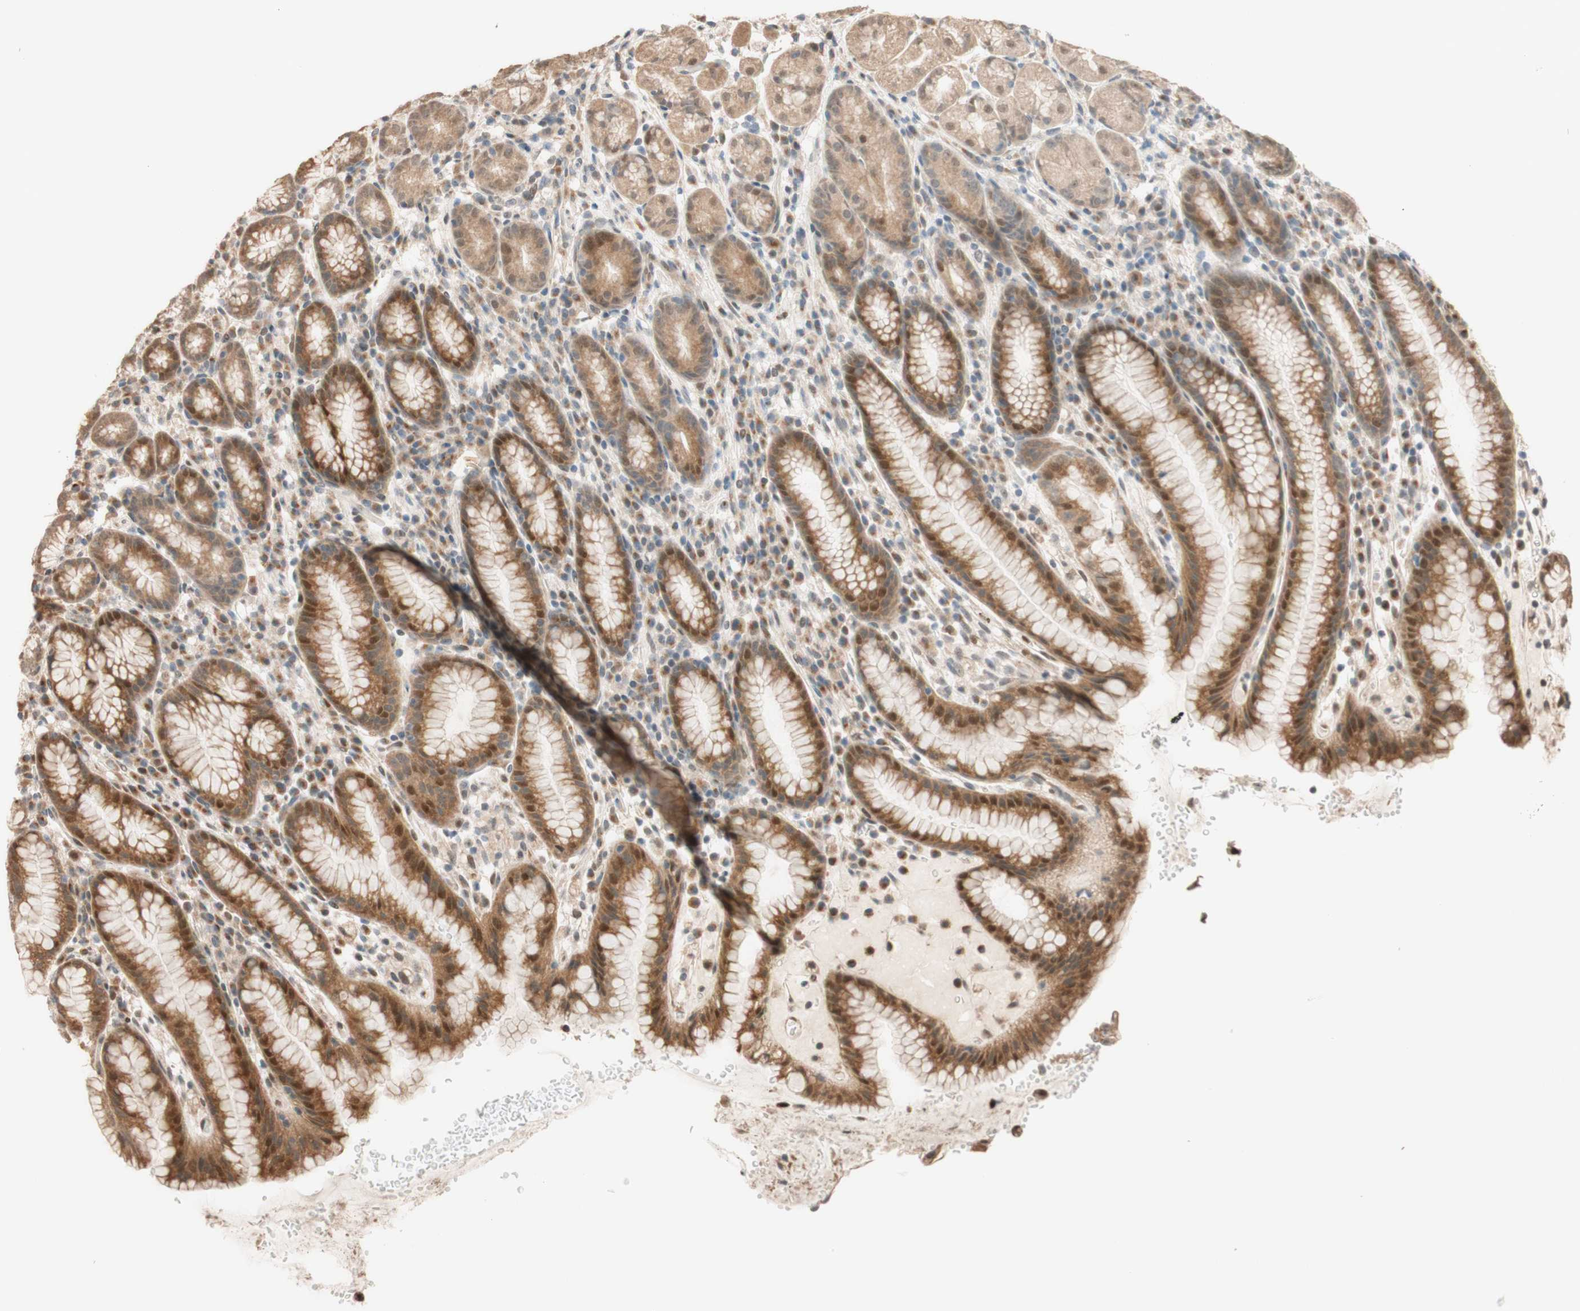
{"staining": {"intensity": "strong", "quantity": ">75%", "location": "cytoplasmic/membranous"}, "tissue": "stomach", "cell_type": "Glandular cells", "image_type": "normal", "snomed": [{"axis": "morphology", "description": "Normal tissue, NOS"}, {"axis": "topography", "description": "Stomach, lower"}], "caption": "Glandular cells show high levels of strong cytoplasmic/membranous positivity in about >75% of cells in unremarkable human stomach.", "gene": "CCNC", "patient": {"sex": "male", "age": 52}}